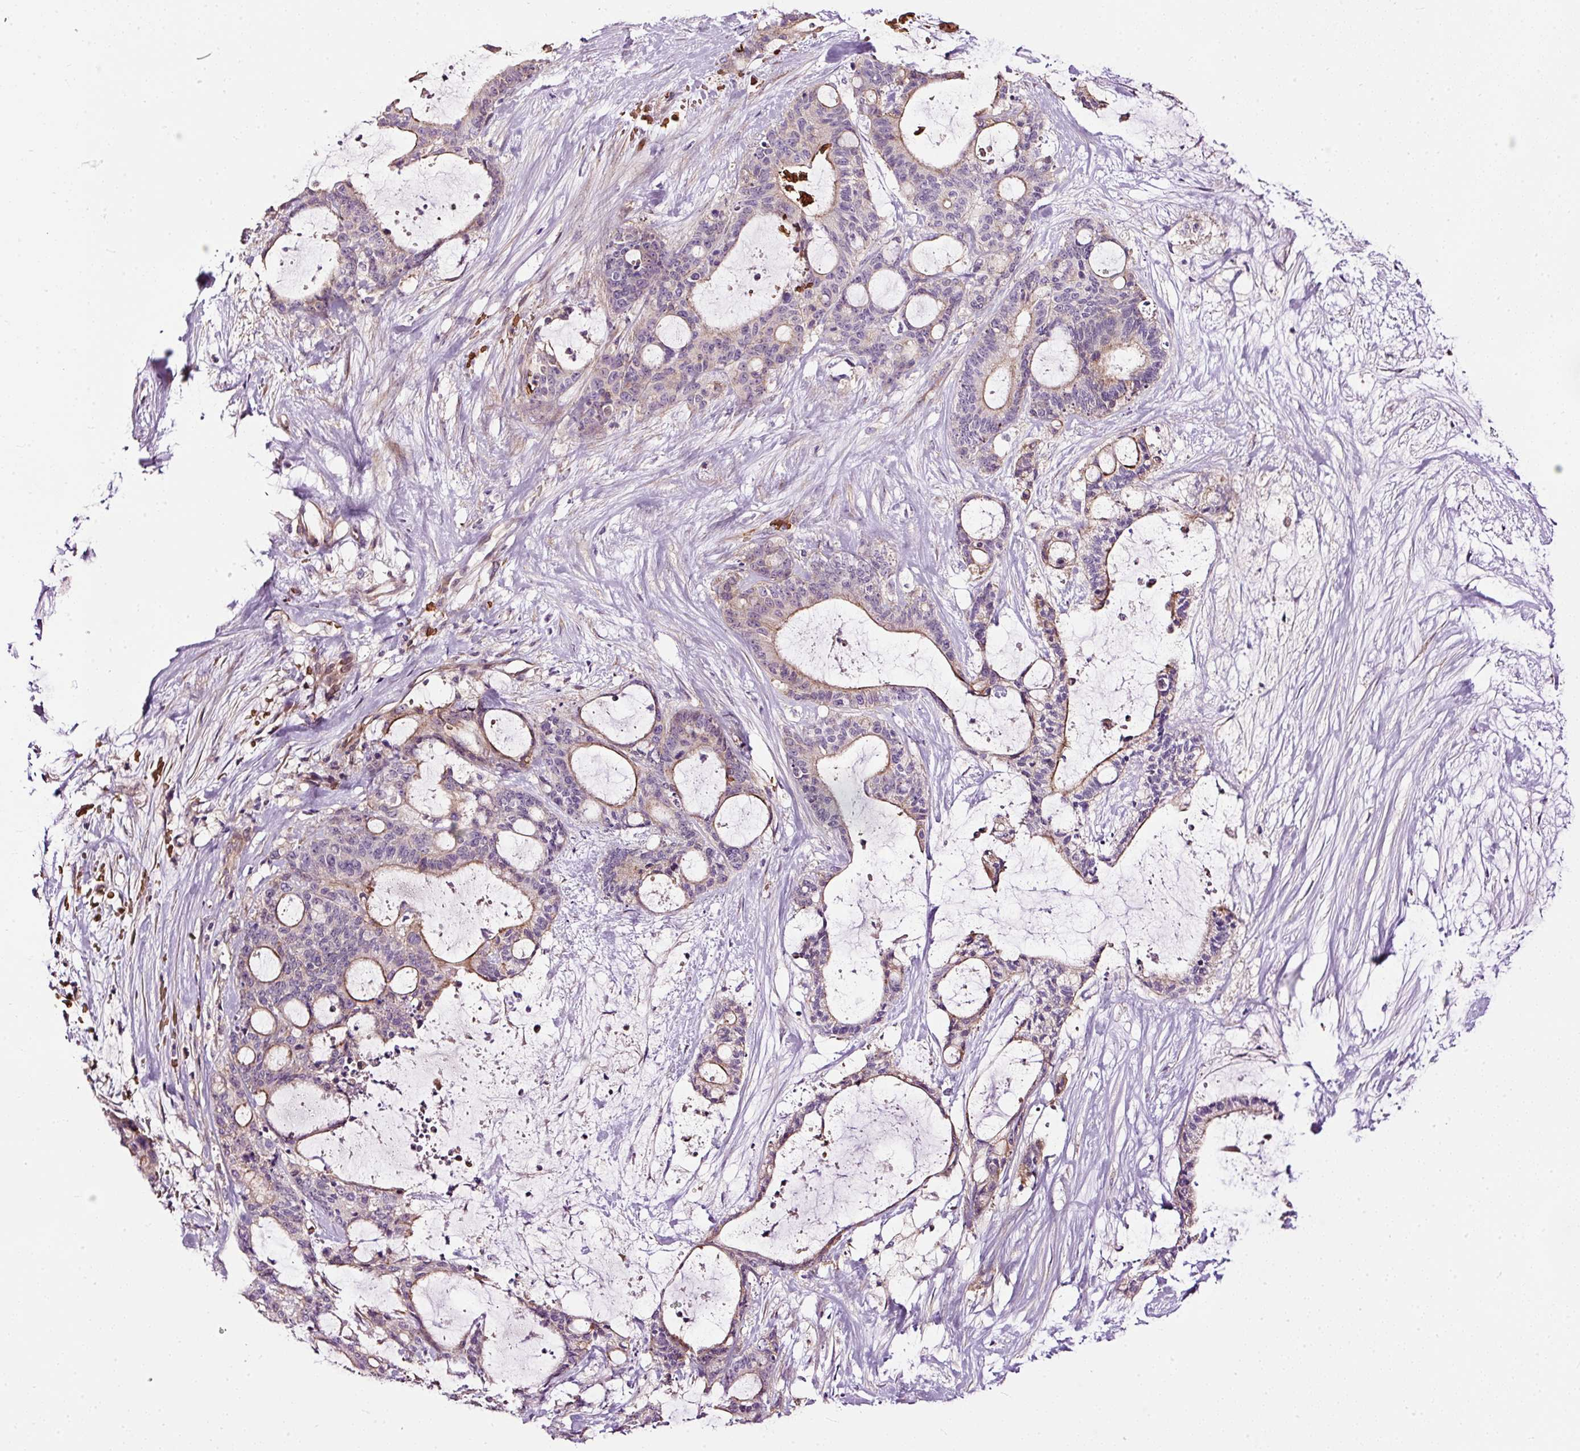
{"staining": {"intensity": "moderate", "quantity": "<25%", "location": "cytoplasmic/membranous"}, "tissue": "liver cancer", "cell_type": "Tumor cells", "image_type": "cancer", "snomed": [{"axis": "morphology", "description": "Normal tissue, NOS"}, {"axis": "morphology", "description": "Cholangiocarcinoma"}, {"axis": "topography", "description": "Liver"}, {"axis": "topography", "description": "Peripheral nerve tissue"}], "caption": "The immunohistochemical stain shows moderate cytoplasmic/membranous expression in tumor cells of liver cancer (cholangiocarcinoma) tissue.", "gene": "USHBP1", "patient": {"sex": "female", "age": 73}}